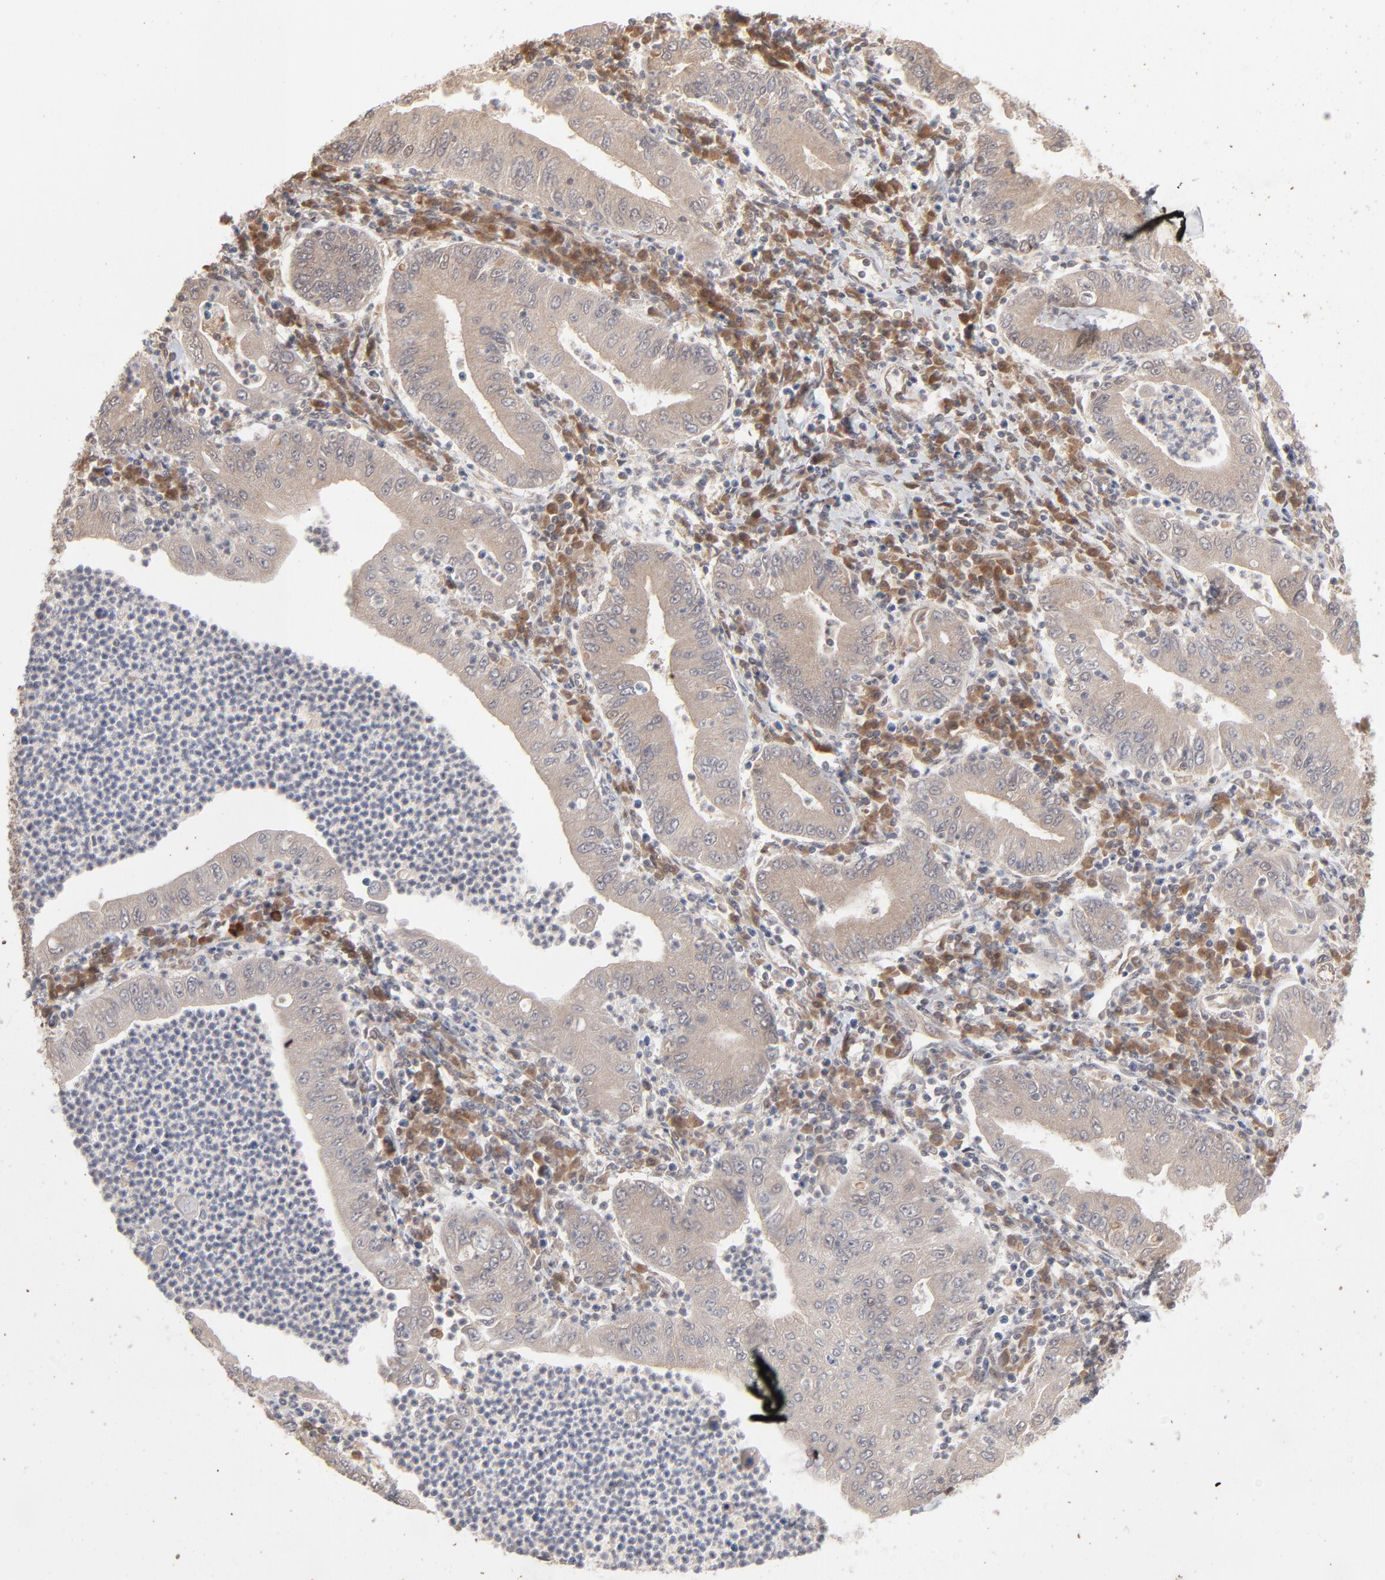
{"staining": {"intensity": "weak", "quantity": ">75%", "location": "cytoplasmic/membranous"}, "tissue": "stomach cancer", "cell_type": "Tumor cells", "image_type": "cancer", "snomed": [{"axis": "morphology", "description": "Normal tissue, NOS"}, {"axis": "morphology", "description": "Adenocarcinoma, NOS"}, {"axis": "topography", "description": "Esophagus"}, {"axis": "topography", "description": "Stomach, upper"}, {"axis": "topography", "description": "Peripheral nerve tissue"}], "caption": "An immunohistochemistry photomicrograph of neoplastic tissue is shown. Protein staining in brown highlights weak cytoplasmic/membranous positivity in stomach adenocarcinoma within tumor cells.", "gene": "SCFD1", "patient": {"sex": "male", "age": 62}}